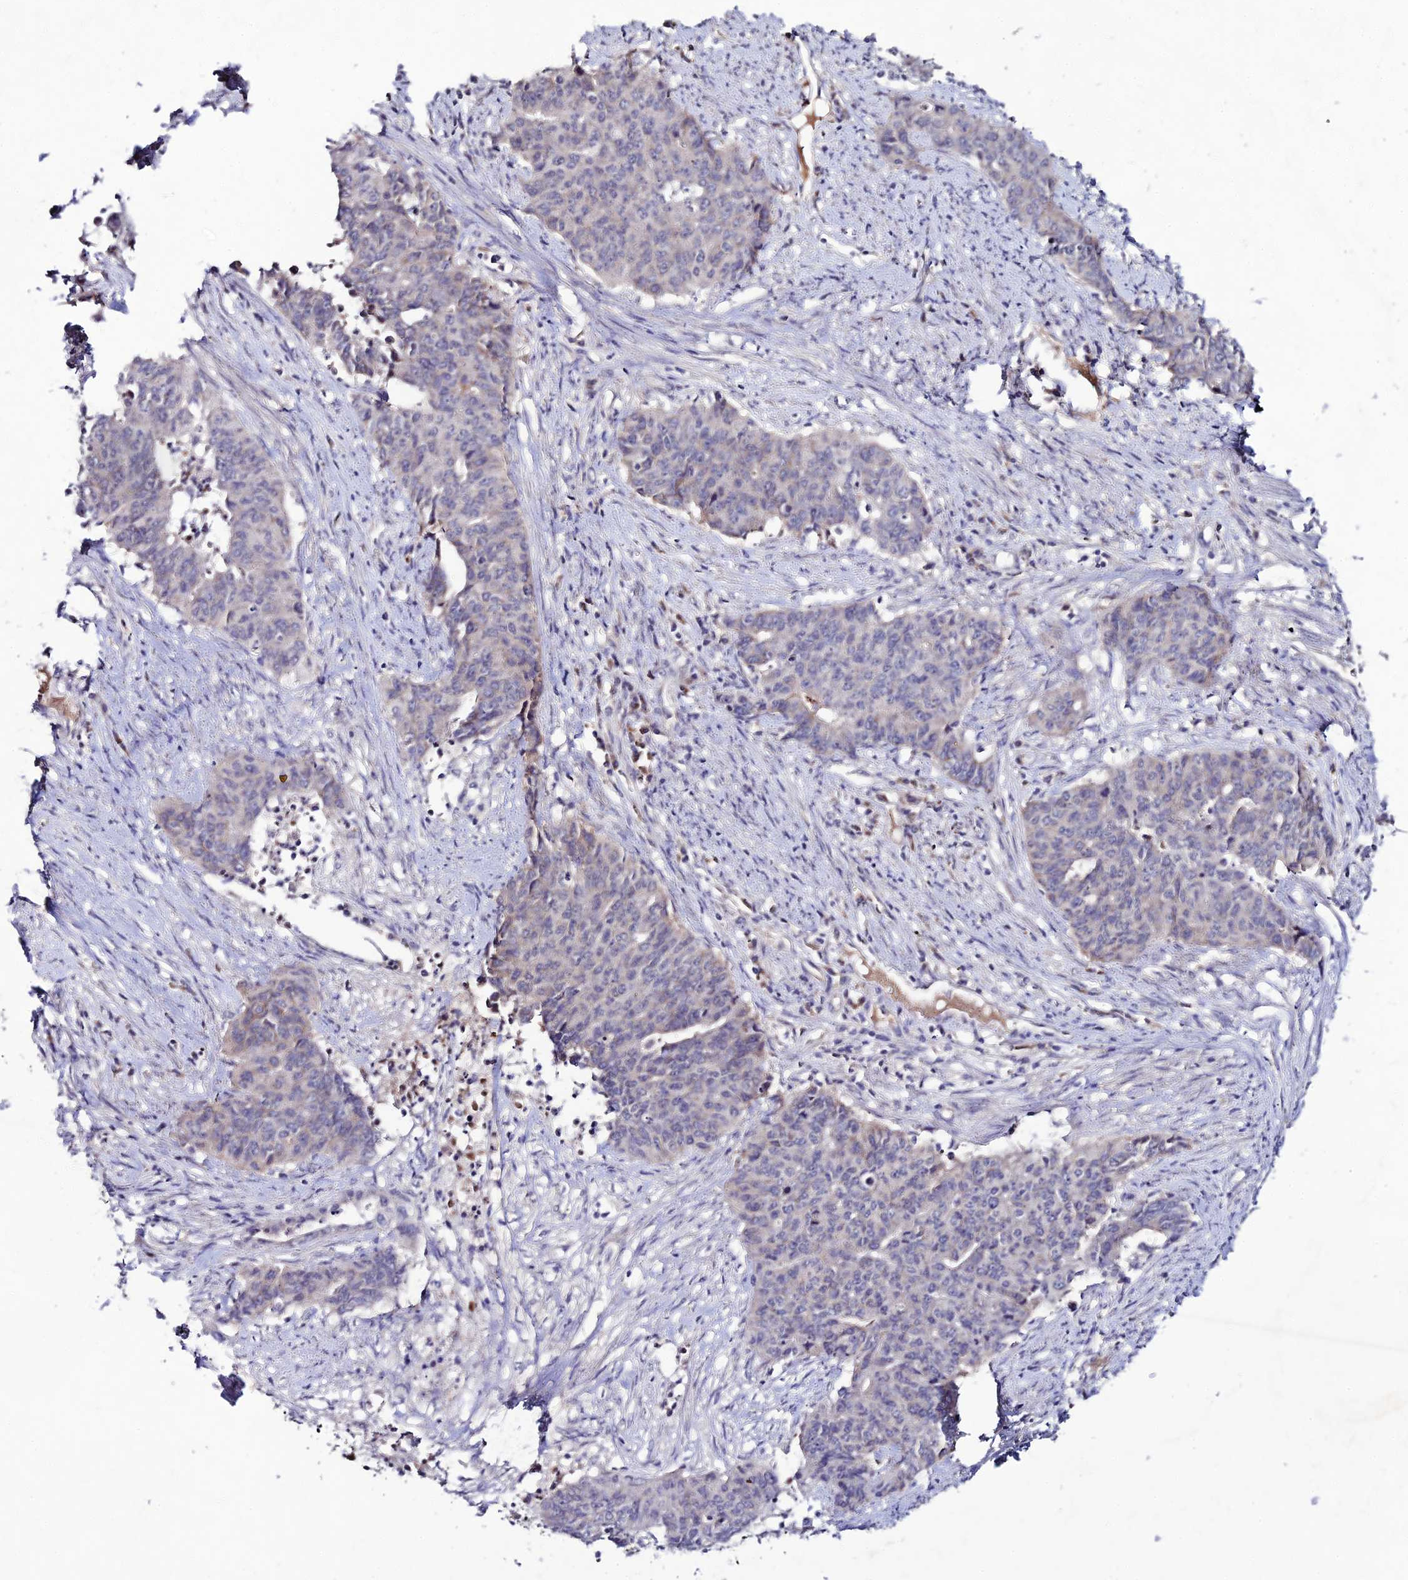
{"staining": {"intensity": "negative", "quantity": "none", "location": "none"}, "tissue": "endometrial cancer", "cell_type": "Tumor cells", "image_type": "cancer", "snomed": [{"axis": "morphology", "description": "Adenocarcinoma, NOS"}, {"axis": "topography", "description": "Endometrium"}], "caption": "This micrograph is of adenocarcinoma (endometrial) stained with immunohistochemistry to label a protein in brown with the nuclei are counter-stained blue. There is no expression in tumor cells.", "gene": "CHST5", "patient": {"sex": "female", "age": 59}}